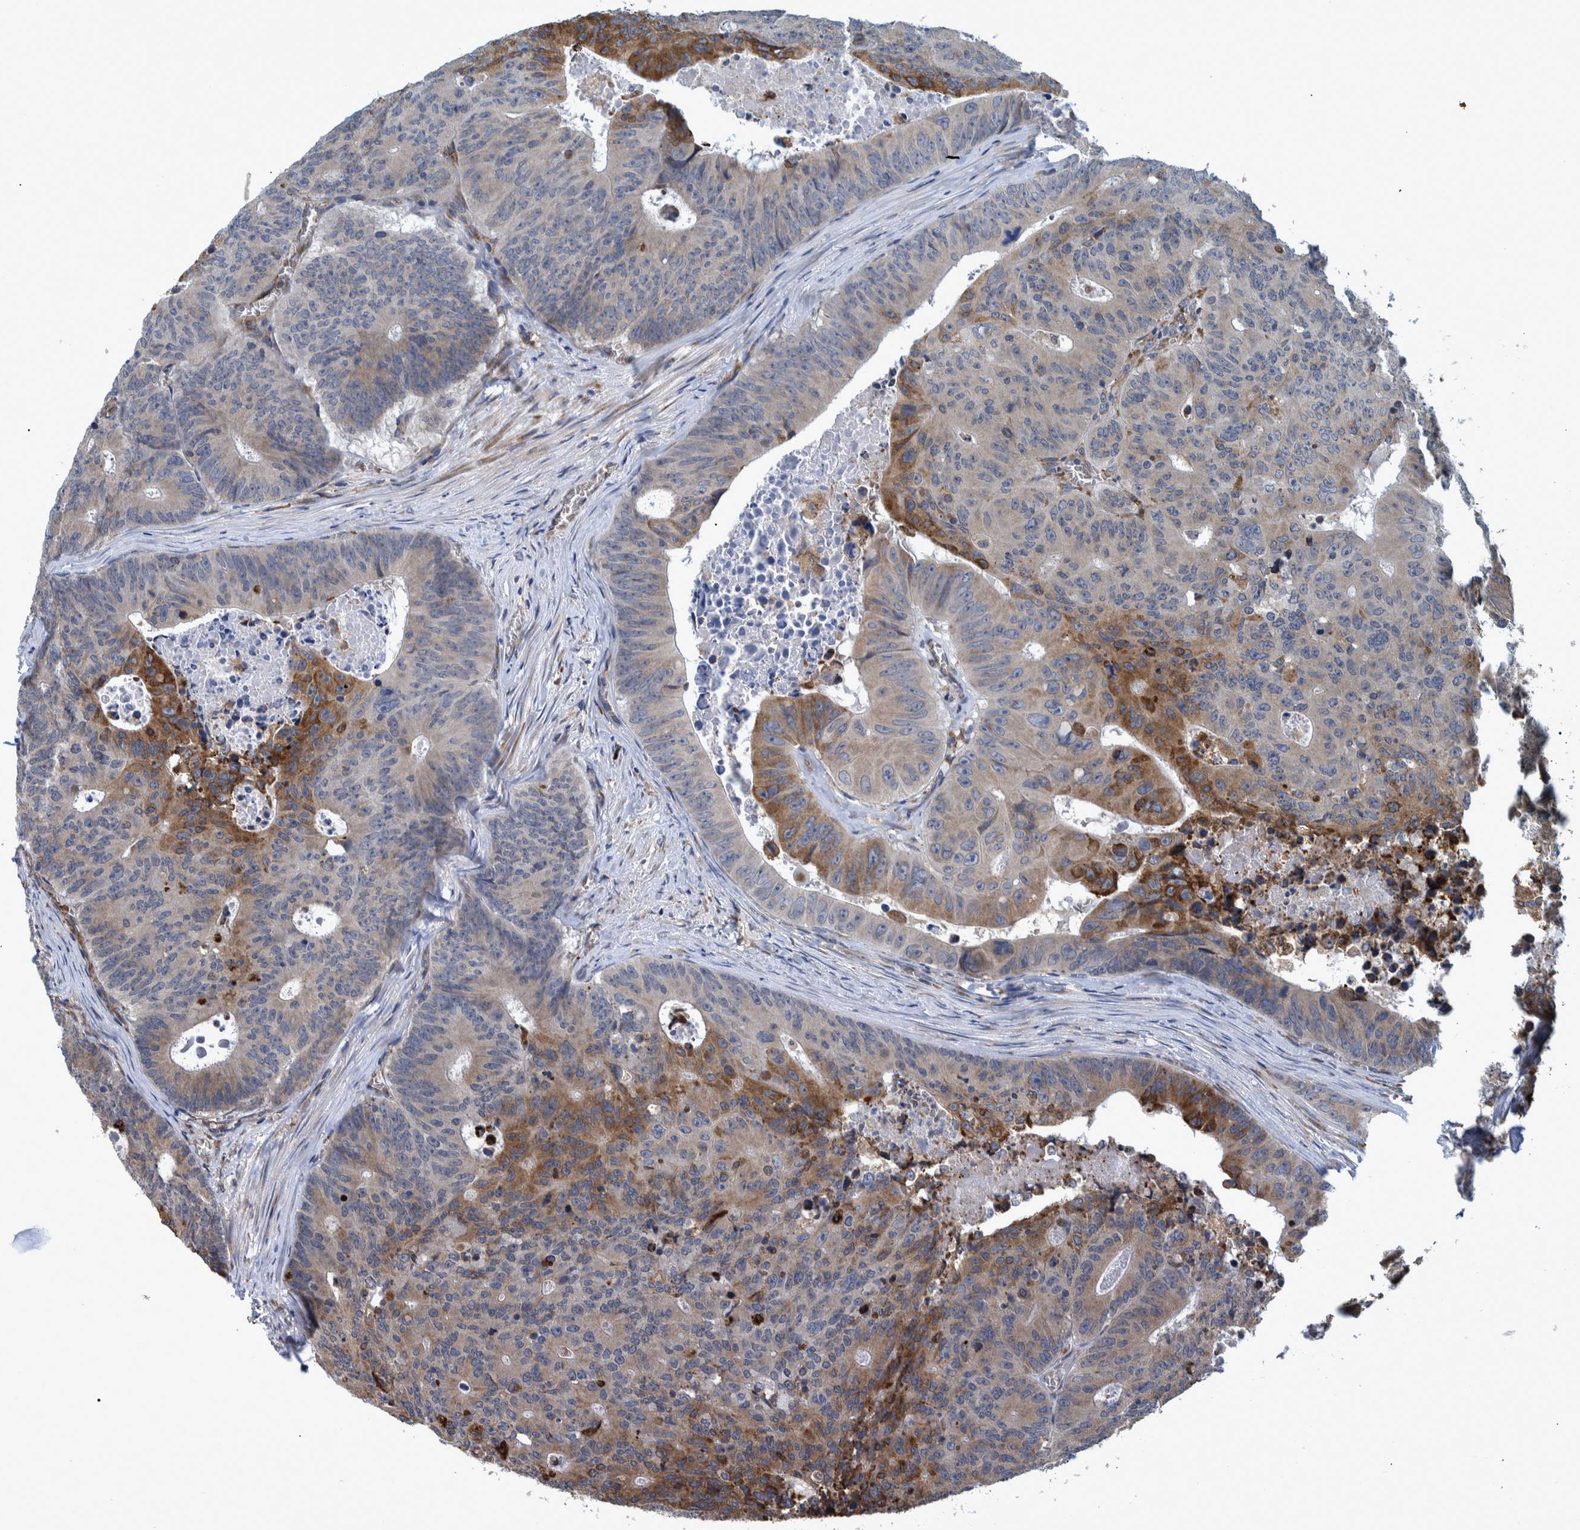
{"staining": {"intensity": "moderate", "quantity": "25%-75%", "location": "cytoplasmic/membranous"}, "tissue": "colorectal cancer", "cell_type": "Tumor cells", "image_type": "cancer", "snomed": [{"axis": "morphology", "description": "Adenocarcinoma, NOS"}, {"axis": "topography", "description": "Colon"}], "caption": "A photomicrograph showing moderate cytoplasmic/membranous staining in about 25%-75% of tumor cells in colorectal cancer (adenocarcinoma), as visualized by brown immunohistochemical staining.", "gene": "SPAG5", "patient": {"sex": "male", "age": 87}}